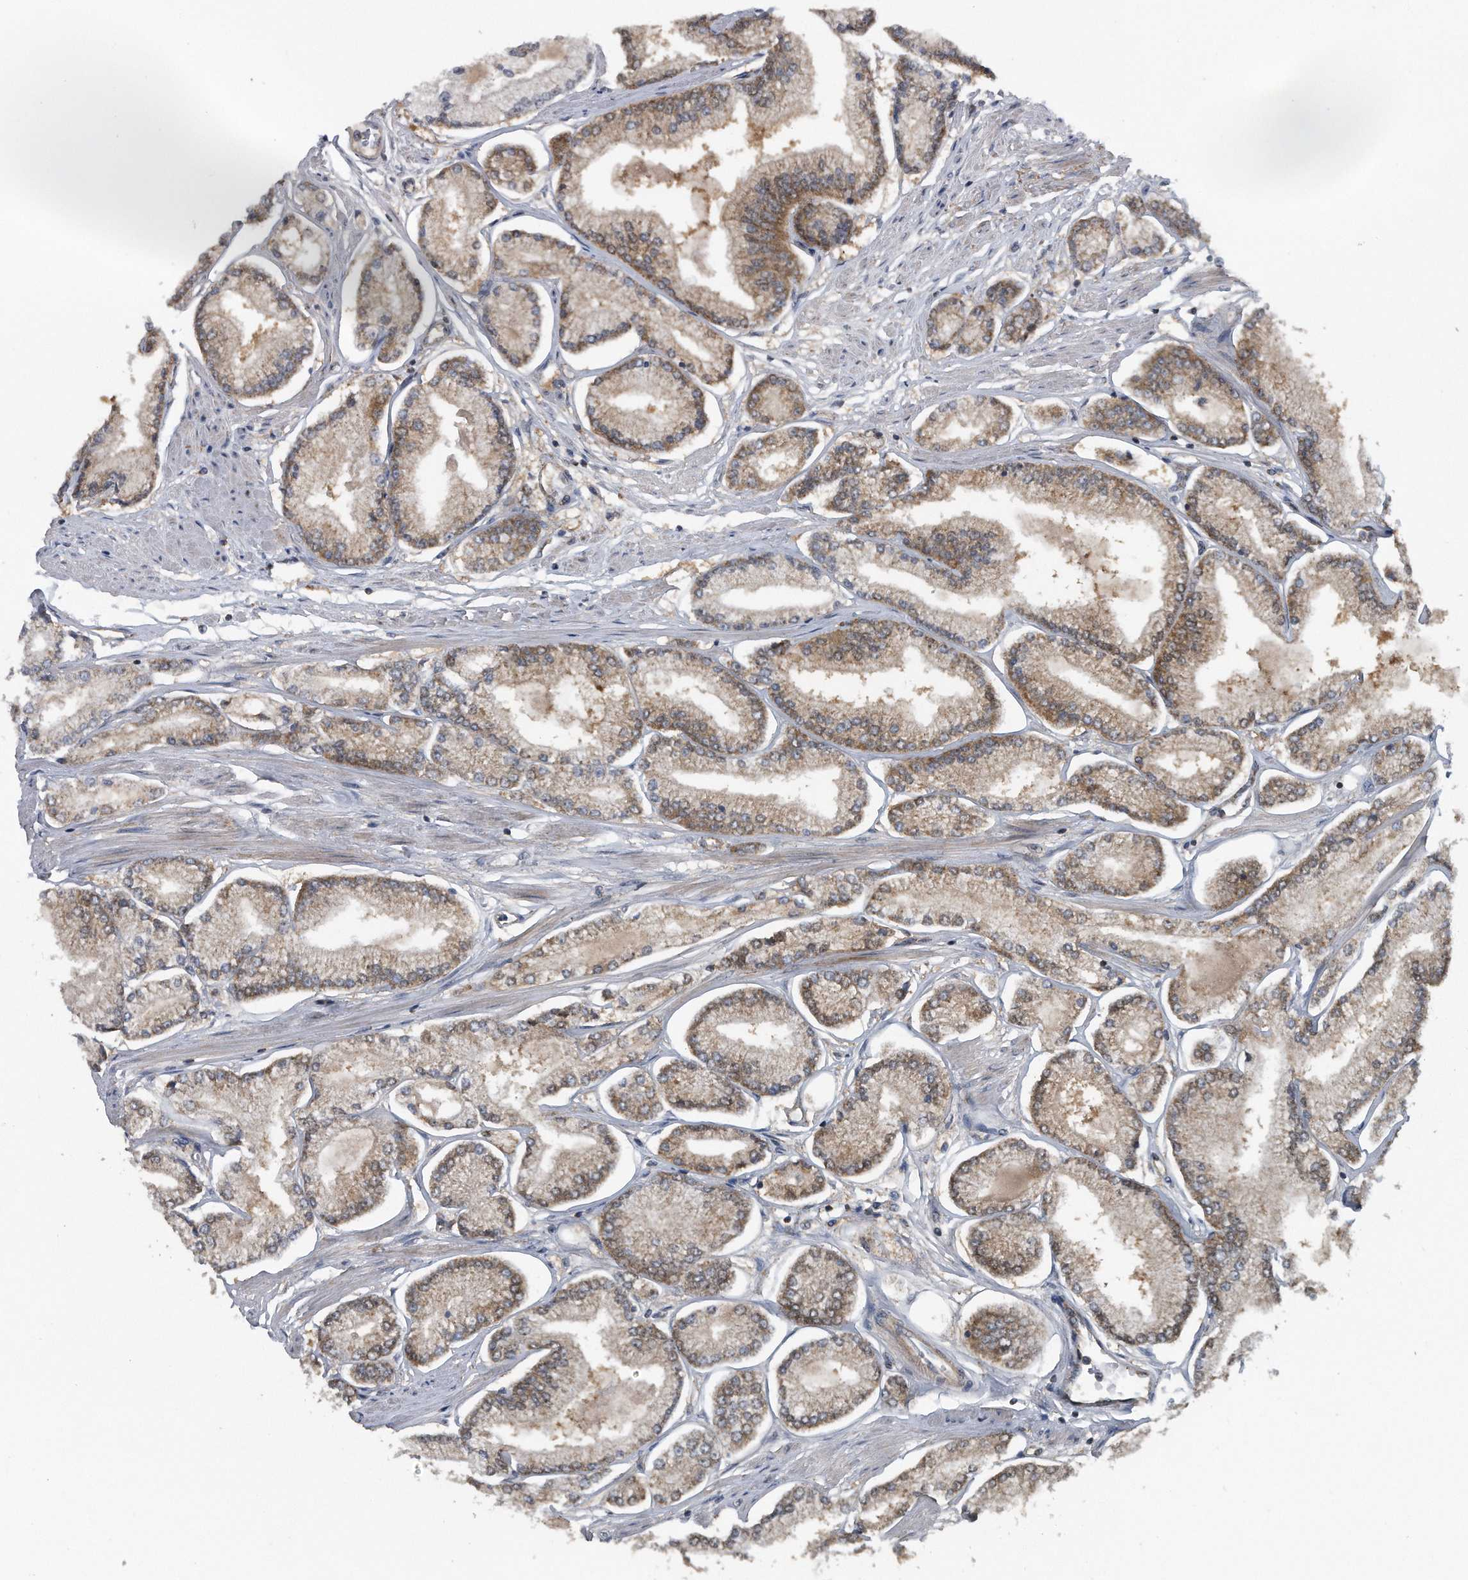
{"staining": {"intensity": "moderate", "quantity": "25%-75%", "location": "cytoplasmic/membranous"}, "tissue": "prostate cancer", "cell_type": "Tumor cells", "image_type": "cancer", "snomed": [{"axis": "morphology", "description": "Adenocarcinoma, Low grade"}, {"axis": "topography", "description": "Prostate"}], "caption": "Prostate adenocarcinoma (low-grade) stained with DAB immunohistochemistry (IHC) reveals medium levels of moderate cytoplasmic/membranous staining in about 25%-75% of tumor cells. (IHC, brightfield microscopy, high magnification).", "gene": "ALPK2", "patient": {"sex": "male", "age": 52}}